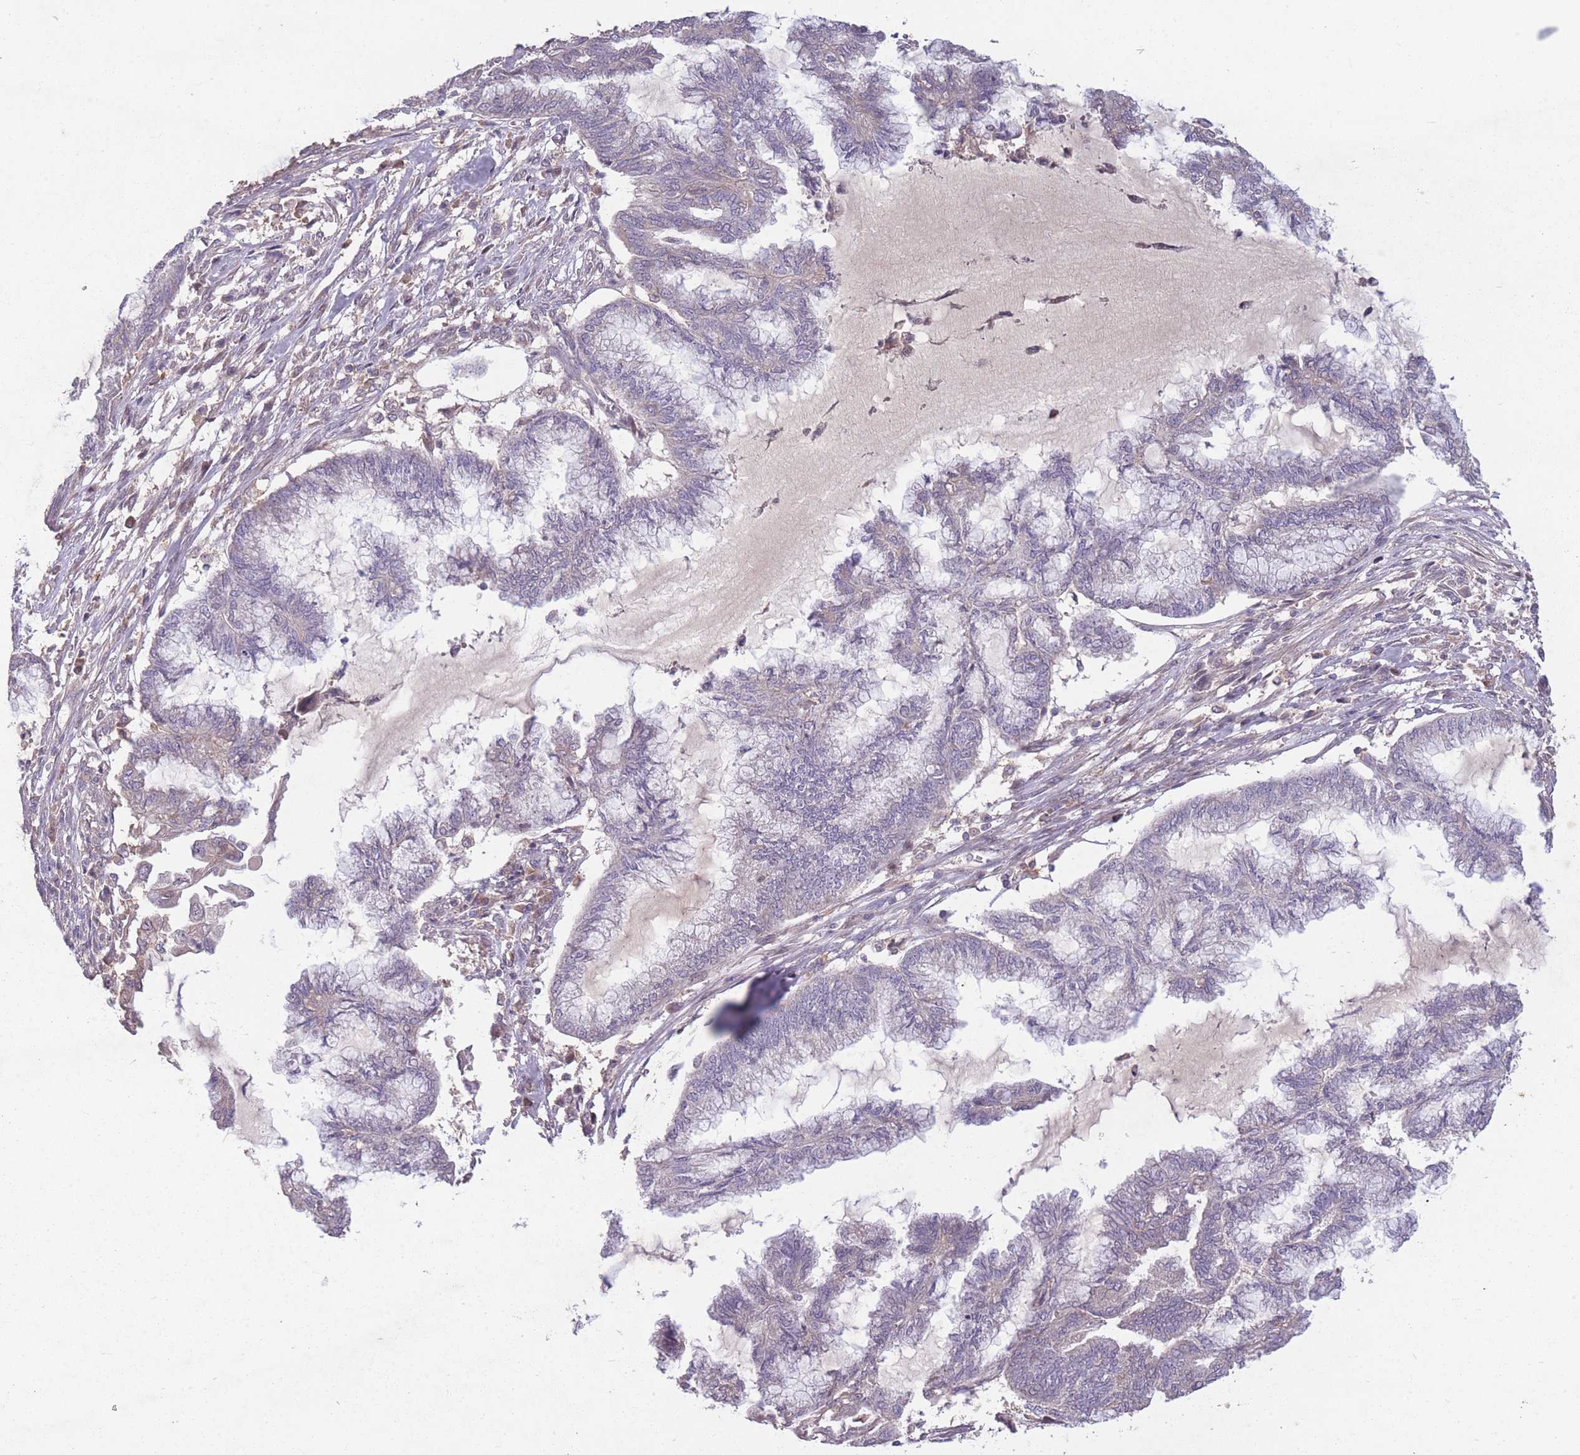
{"staining": {"intensity": "negative", "quantity": "none", "location": "none"}, "tissue": "endometrial cancer", "cell_type": "Tumor cells", "image_type": "cancer", "snomed": [{"axis": "morphology", "description": "Adenocarcinoma, NOS"}, {"axis": "topography", "description": "Endometrium"}], "caption": "Micrograph shows no significant protein positivity in tumor cells of endometrial cancer (adenocarcinoma).", "gene": "OR2V2", "patient": {"sex": "female", "age": 86}}